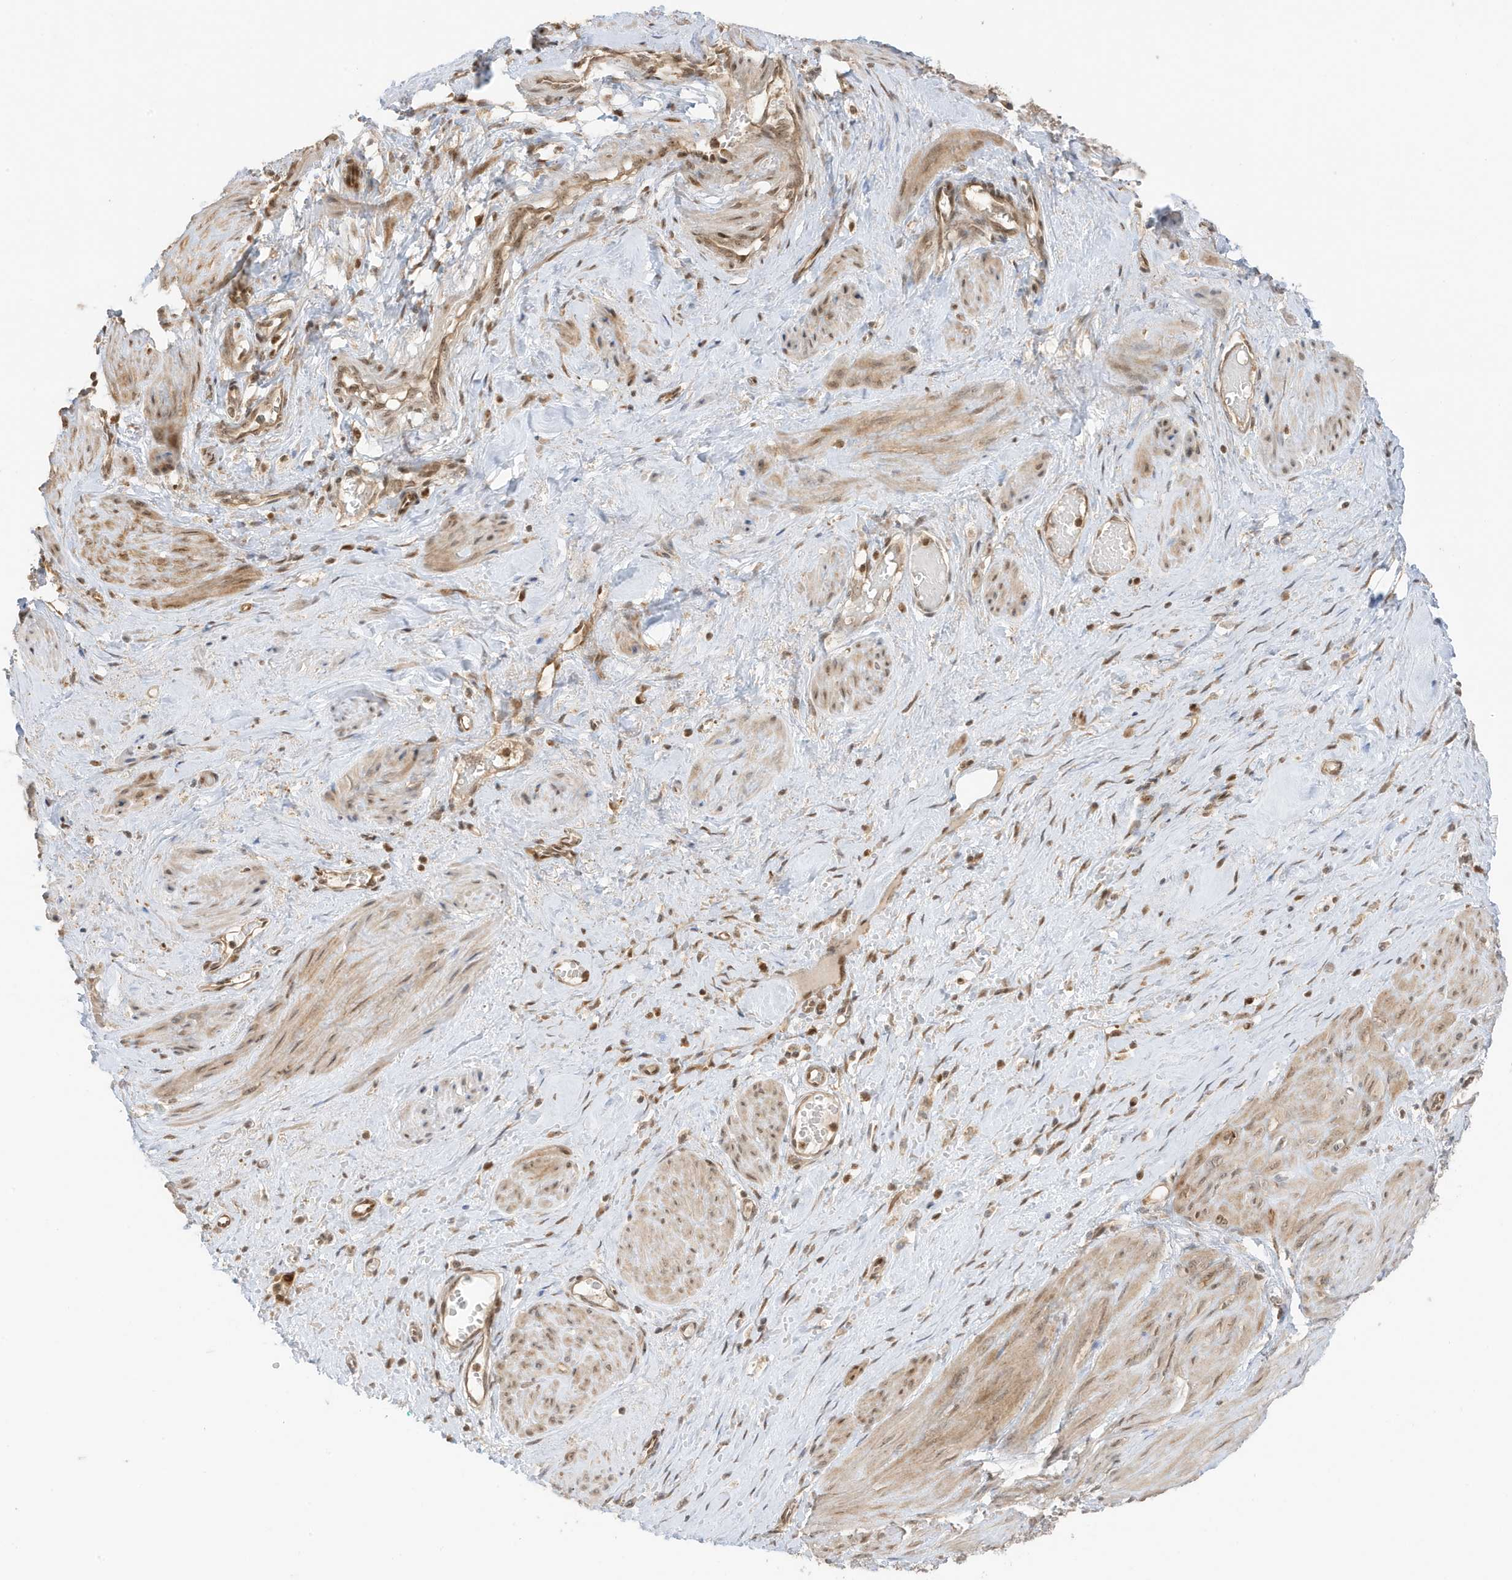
{"staining": {"intensity": "weak", "quantity": "25%-75%", "location": "cytoplasmic/membranous,nuclear"}, "tissue": "smooth muscle", "cell_type": "Smooth muscle cells", "image_type": "normal", "snomed": [{"axis": "morphology", "description": "Normal tissue, NOS"}, {"axis": "topography", "description": "Endometrium"}], "caption": "The micrograph exhibits immunohistochemical staining of unremarkable smooth muscle. There is weak cytoplasmic/membranous,nuclear positivity is identified in approximately 25%-75% of smooth muscle cells.", "gene": "ZBTB41", "patient": {"sex": "female", "age": 33}}